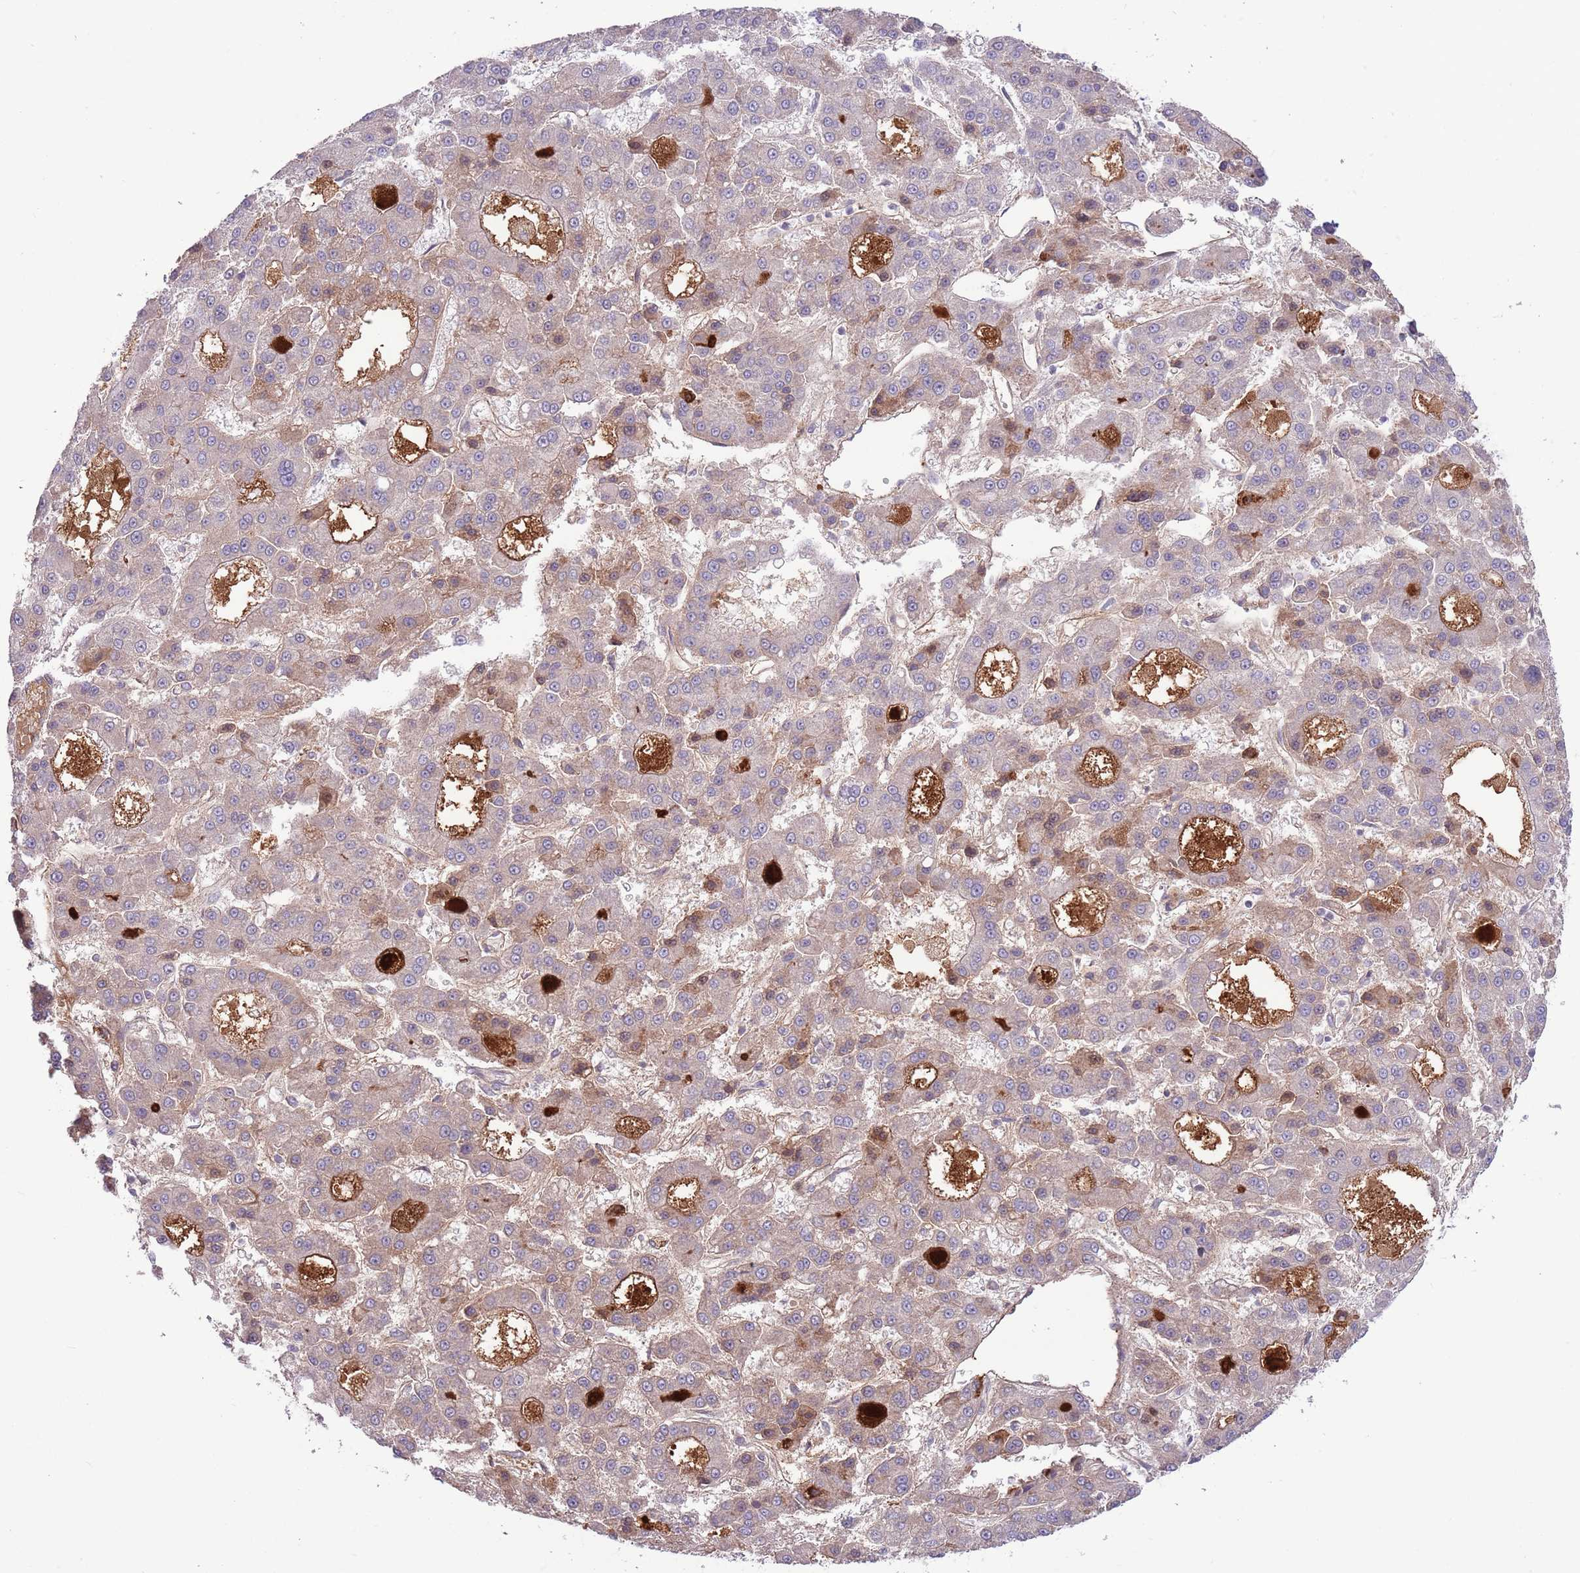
{"staining": {"intensity": "weak", "quantity": "<25%", "location": "cytoplasmic/membranous"}, "tissue": "liver cancer", "cell_type": "Tumor cells", "image_type": "cancer", "snomed": [{"axis": "morphology", "description": "Carcinoma, Hepatocellular, NOS"}, {"axis": "topography", "description": "Liver"}], "caption": "DAB (3,3'-diaminobenzidine) immunohistochemical staining of human hepatocellular carcinoma (liver) shows no significant positivity in tumor cells.", "gene": "DPP10", "patient": {"sex": "male", "age": 70}}